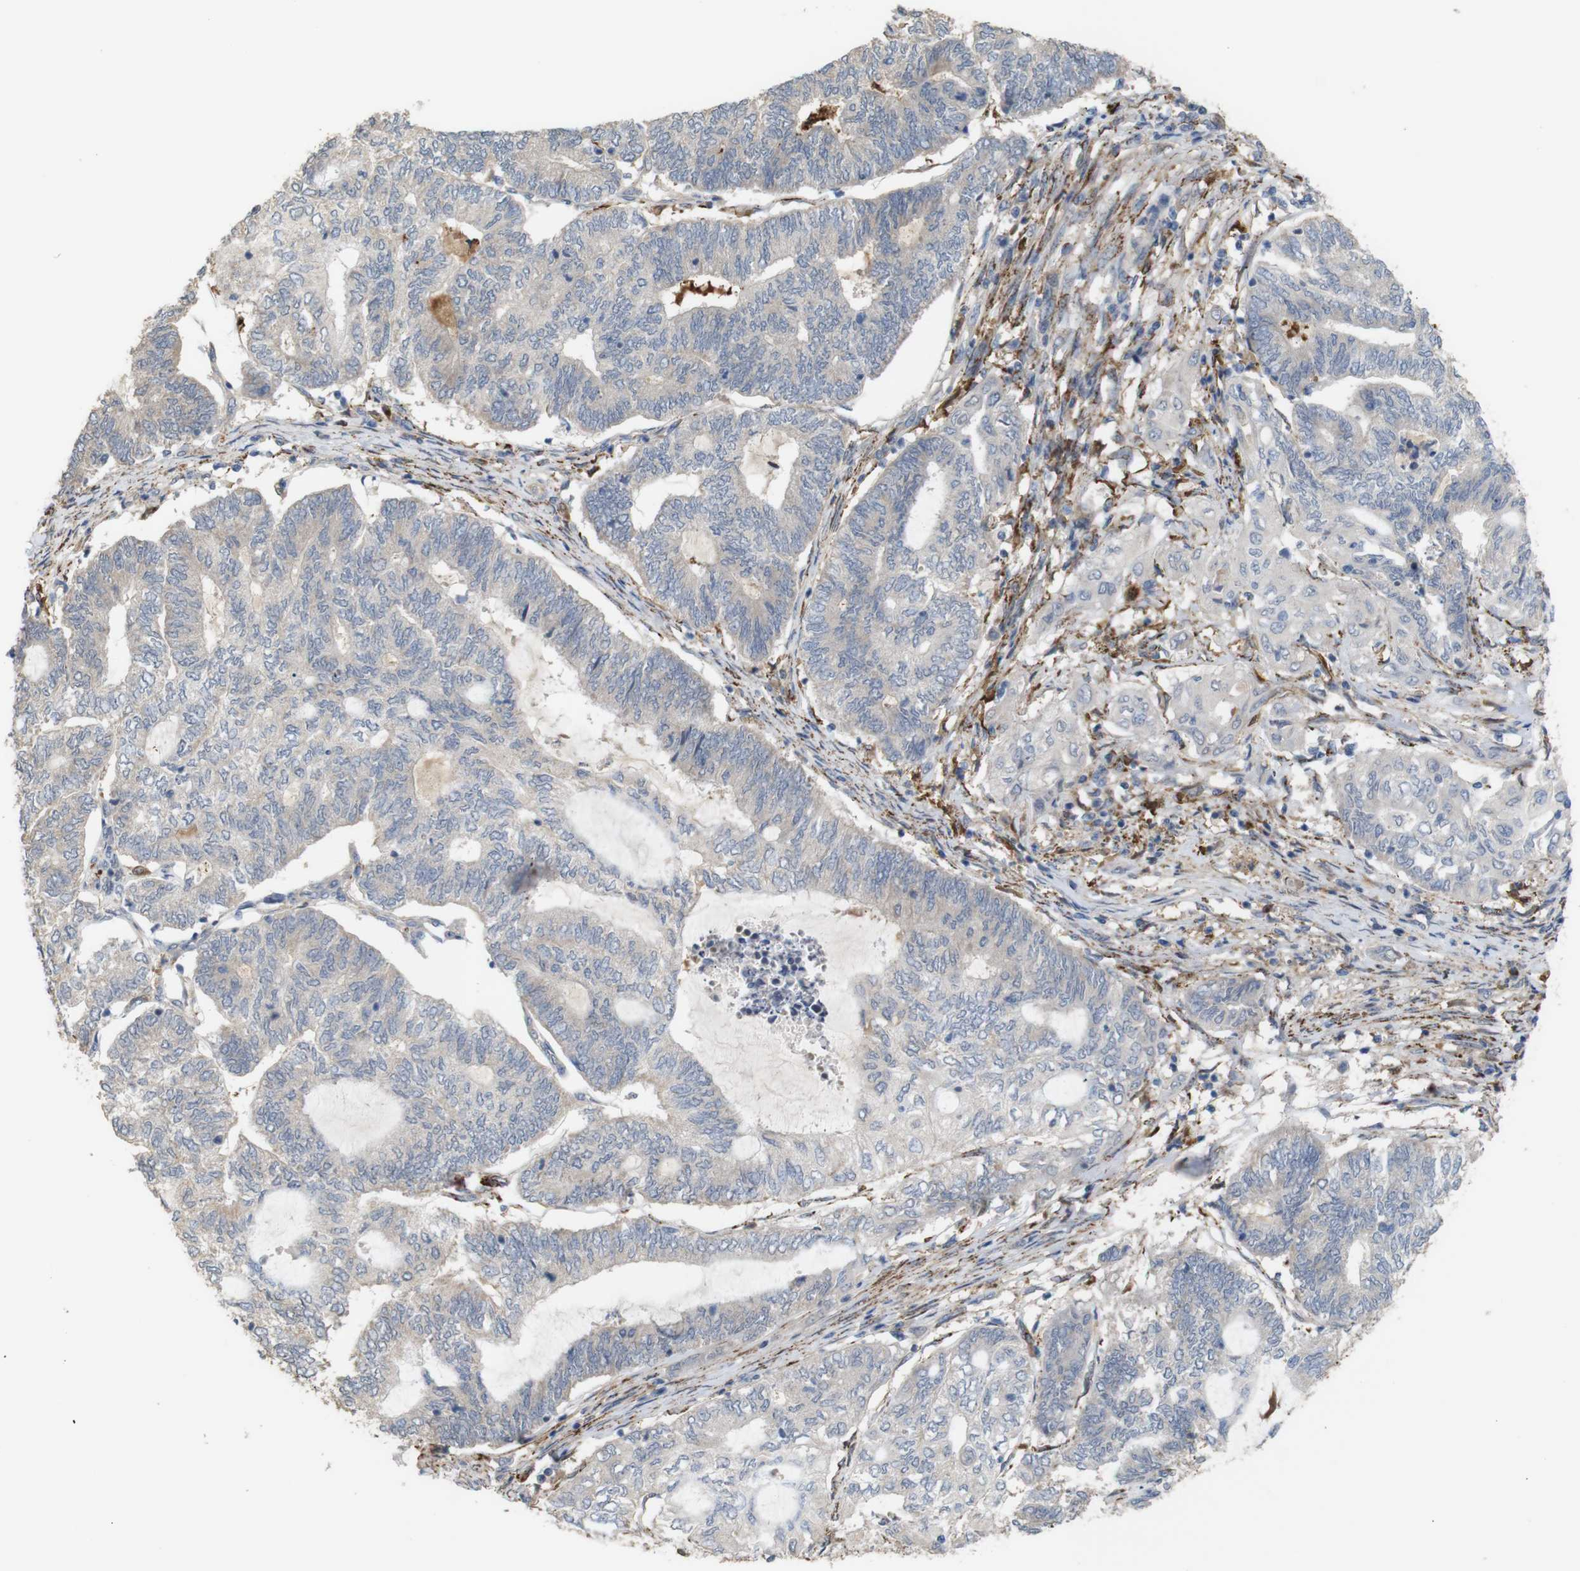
{"staining": {"intensity": "weak", "quantity": "<25%", "location": "cytoplasmic/membranous"}, "tissue": "endometrial cancer", "cell_type": "Tumor cells", "image_type": "cancer", "snomed": [{"axis": "morphology", "description": "Adenocarcinoma, NOS"}, {"axis": "topography", "description": "Uterus"}, {"axis": "topography", "description": "Endometrium"}], "caption": "Endometrial cancer was stained to show a protein in brown. There is no significant expression in tumor cells. (DAB IHC with hematoxylin counter stain).", "gene": "PTPRR", "patient": {"sex": "female", "age": 70}}